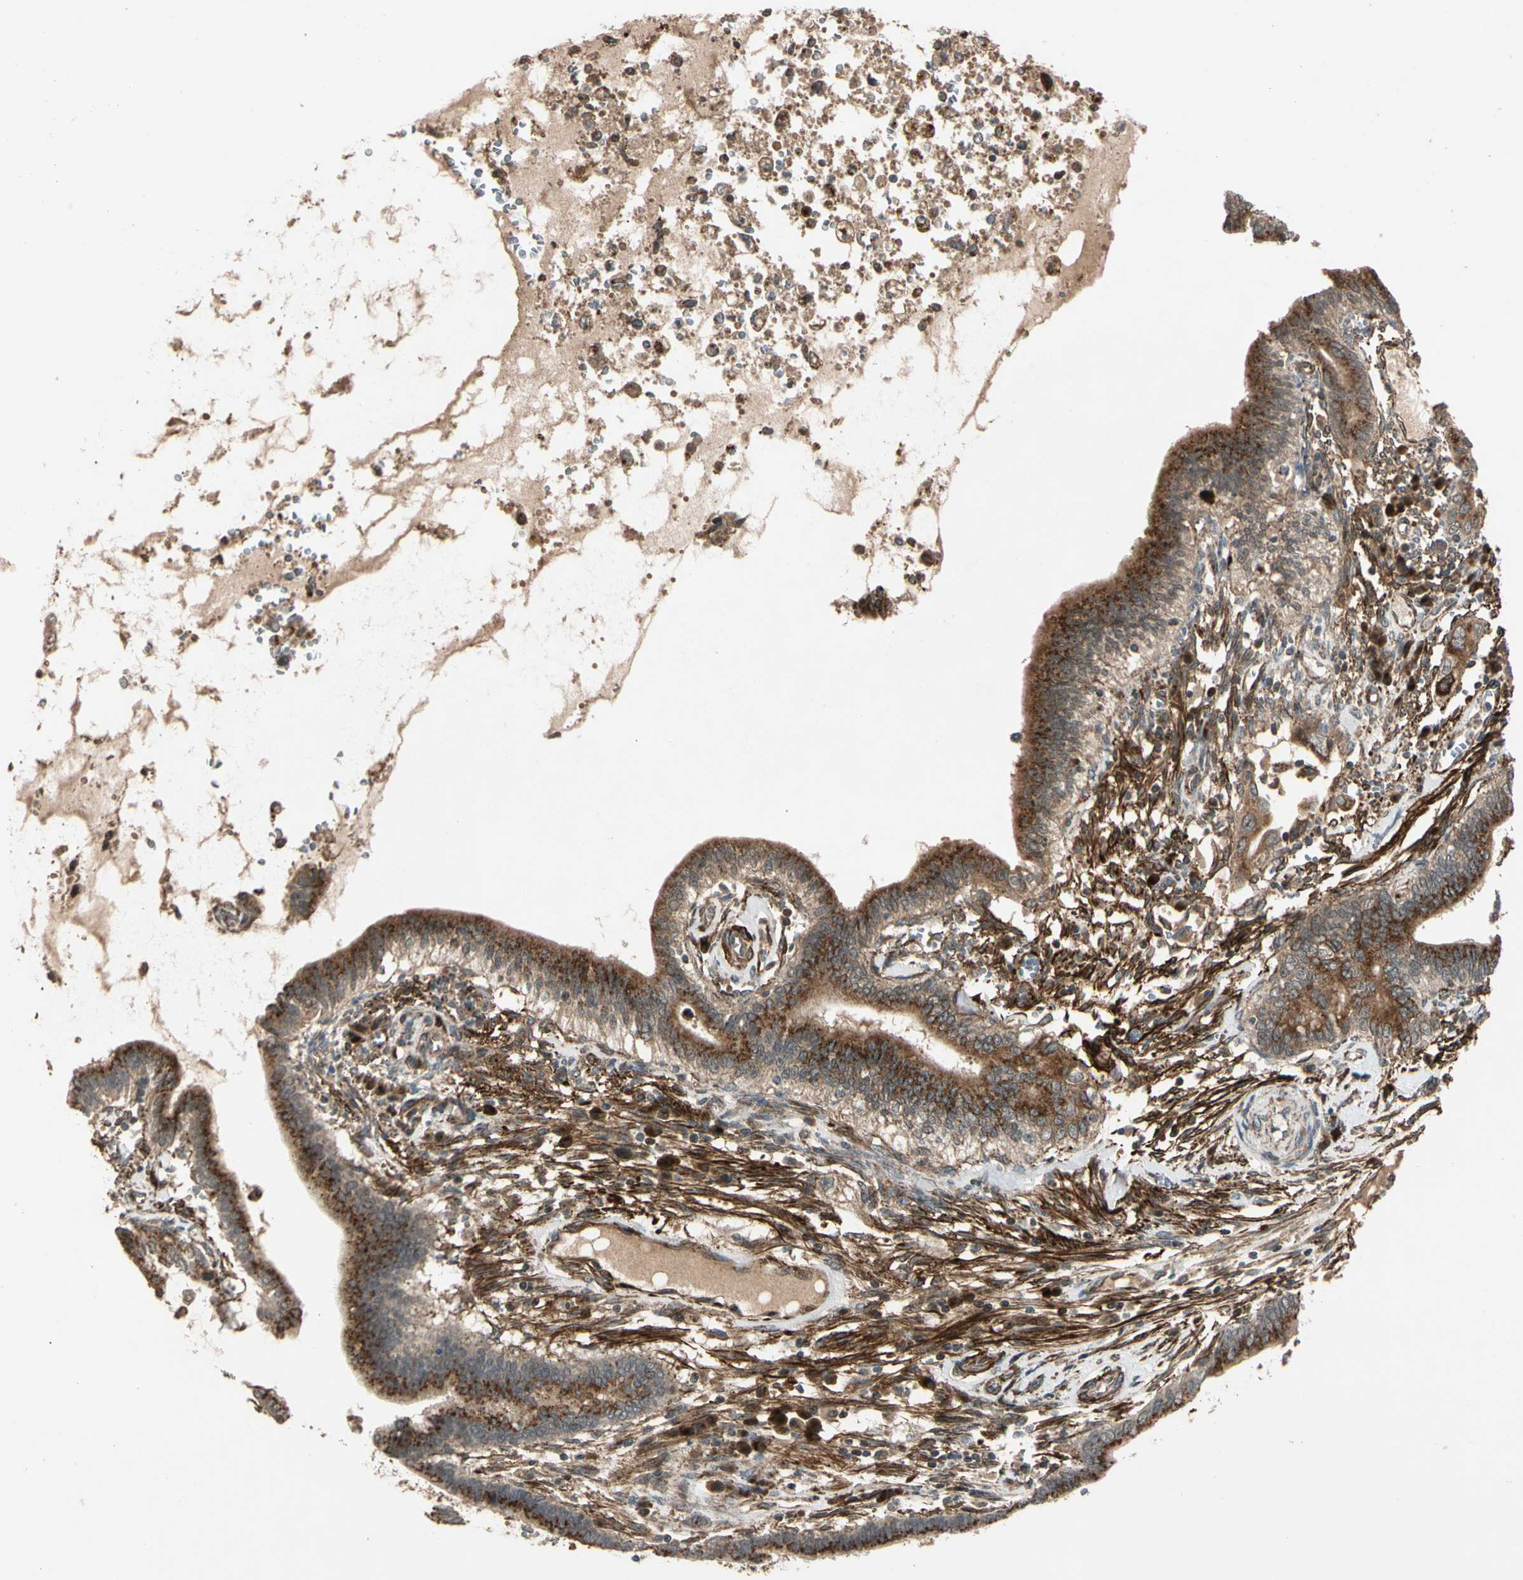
{"staining": {"intensity": "strong", "quantity": ">75%", "location": "cytoplasmic/membranous"}, "tissue": "cervical cancer", "cell_type": "Tumor cells", "image_type": "cancer", "snomed": [{"axis": "morphology", "description": "Adenocarcinoma, NOS"}, {"axis": "topography", "description": "Cervix"}], "caption": "High-magnification brightfield microscopy of adenocarcinoma (cervical) stained with DAB (3,3'-diaminobenzidine) (brown) and counterstained with hematoxylin (blue). tumor cells exhibit strong cytoplasmic/membranous expression is seen in approximately>75% of cells.", "gene": "GCK", "patient": {"sex": "female", "age": 44}}